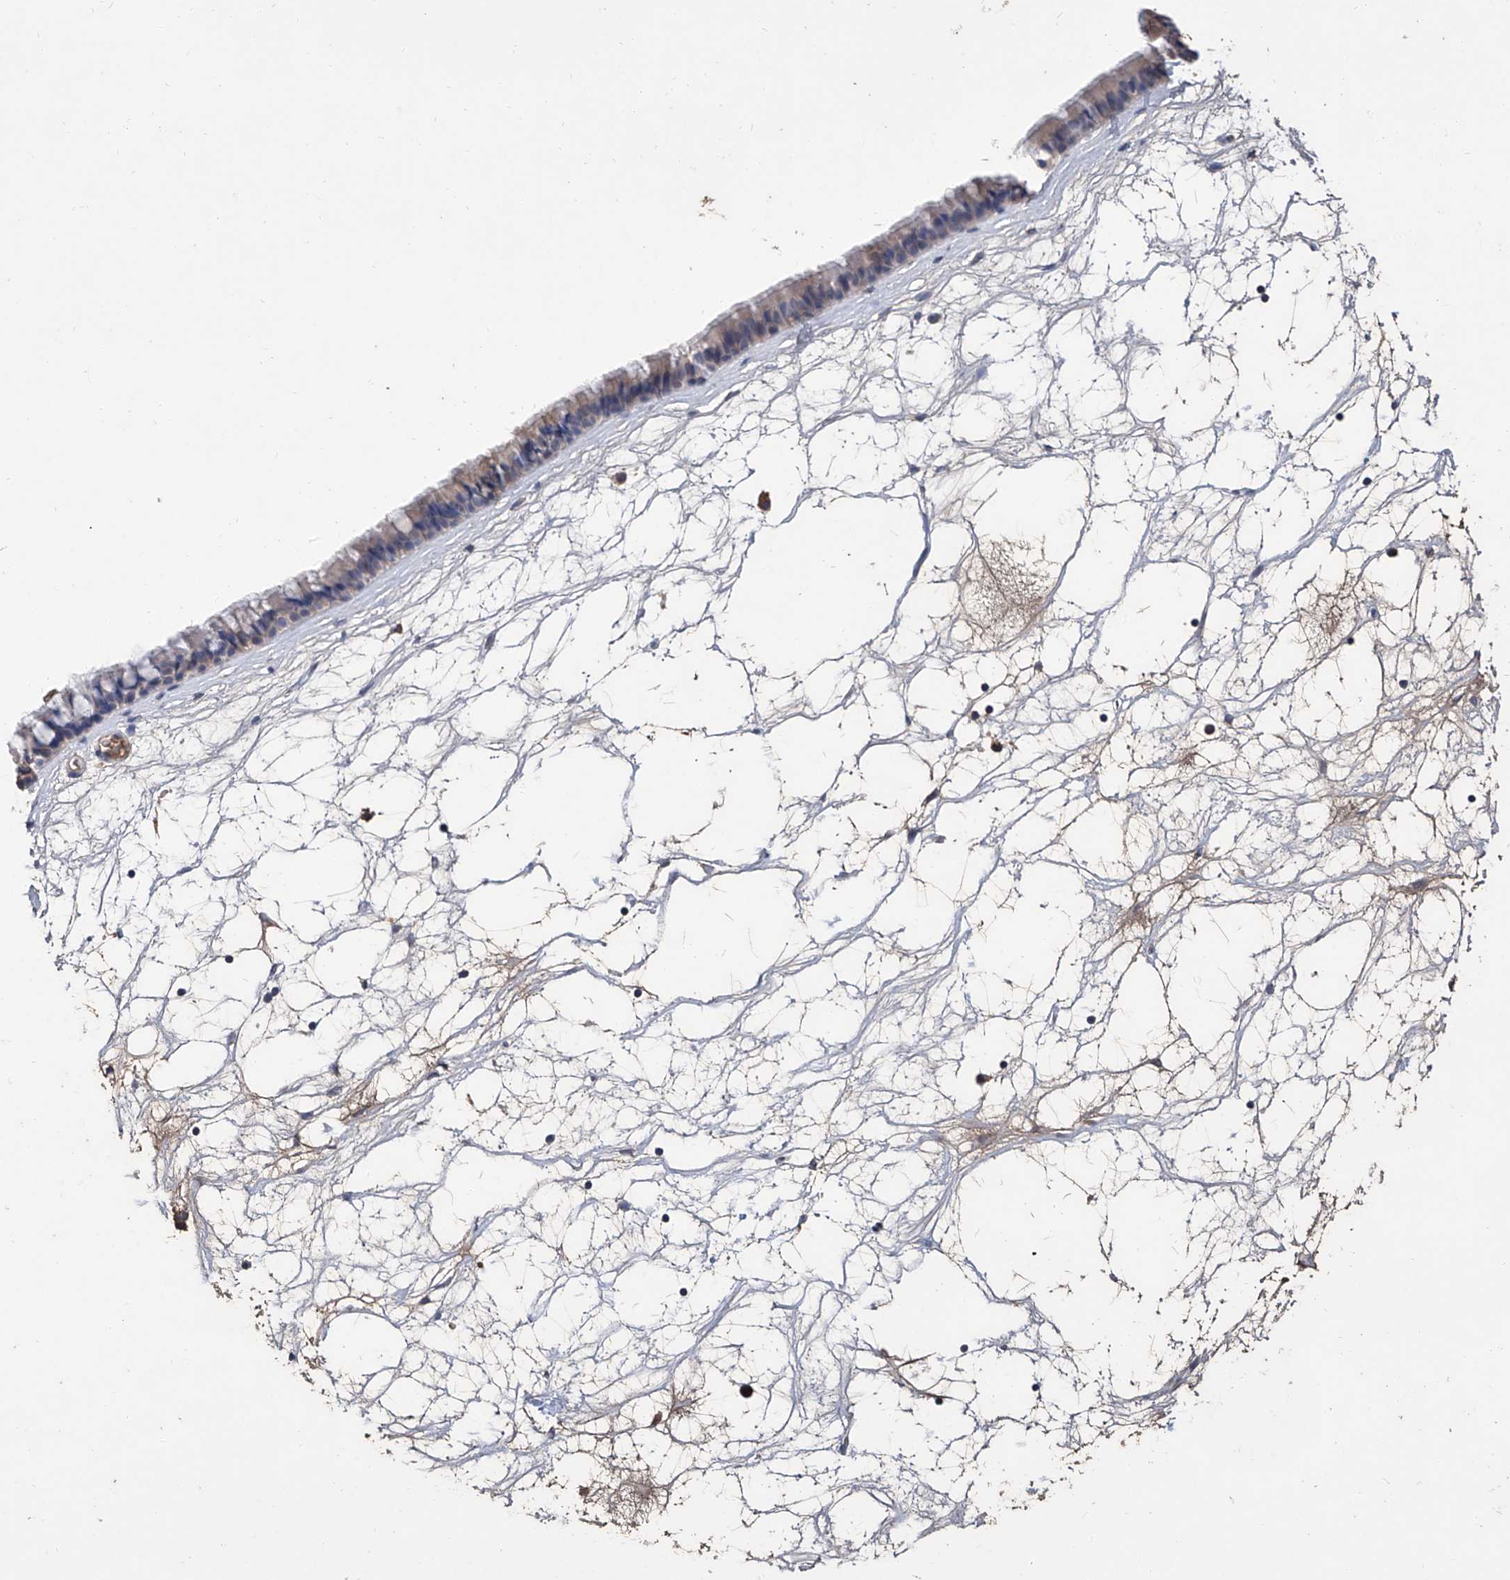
{"staining": {"intensity": "negative", "quantity": "none", "location": "none"}, "tissue": "nasopharynx", "cell_type": "Respiratory epithelial cells", "image_type": "normal", "snomed": [{"axis": "morphology", "description": "Normal tissue, NOS"}, {"axis": "topography", "description": "Nasopharynx"}], "caption": "This is an IHC micrograph of unremarkable nasopharynx. There is no positivity in respiratory epithelial cells.", "gene": "GPT", "patient": {"sex": "male", "age": 64}}